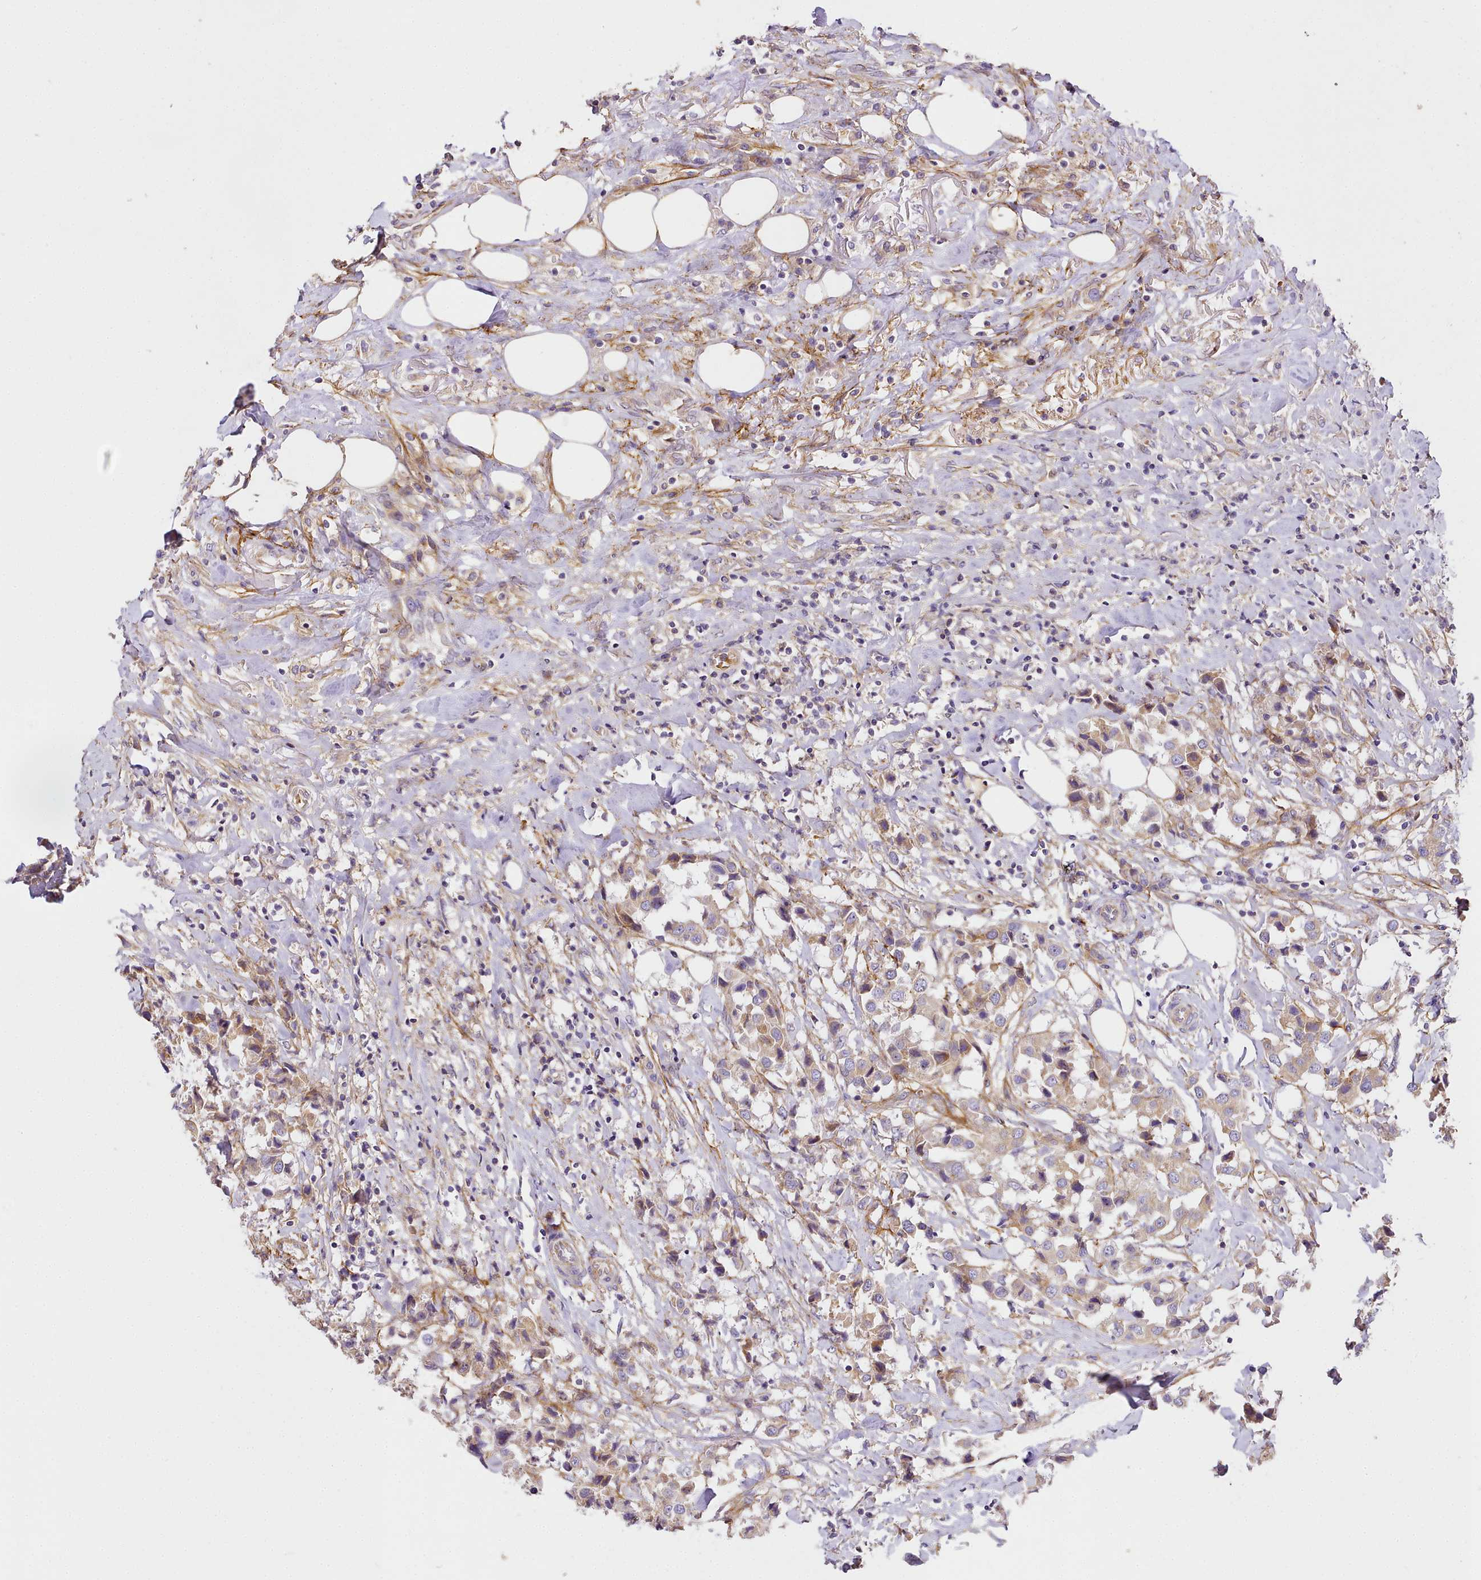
{"staining": {"intensity": "weak", "quantity": ">75%", "location": "cytoplasmic/membranous"}, "tissue": "breast cancer", "cell_type": "Tumor cells", "image_type": "cancer", "snomed": [{"axis": "morphology", "description": "Duct carcinoma"}, {"axis": "topography", "description": "Breast"}], "caption": "A brown stain highlights weak cytoplasmic/membranous positivity of a protein in human breast invasive ductal carcinoma tumor cells.", "gene": "NBPF1", "patient": {"sex": "female", "age": 80}}